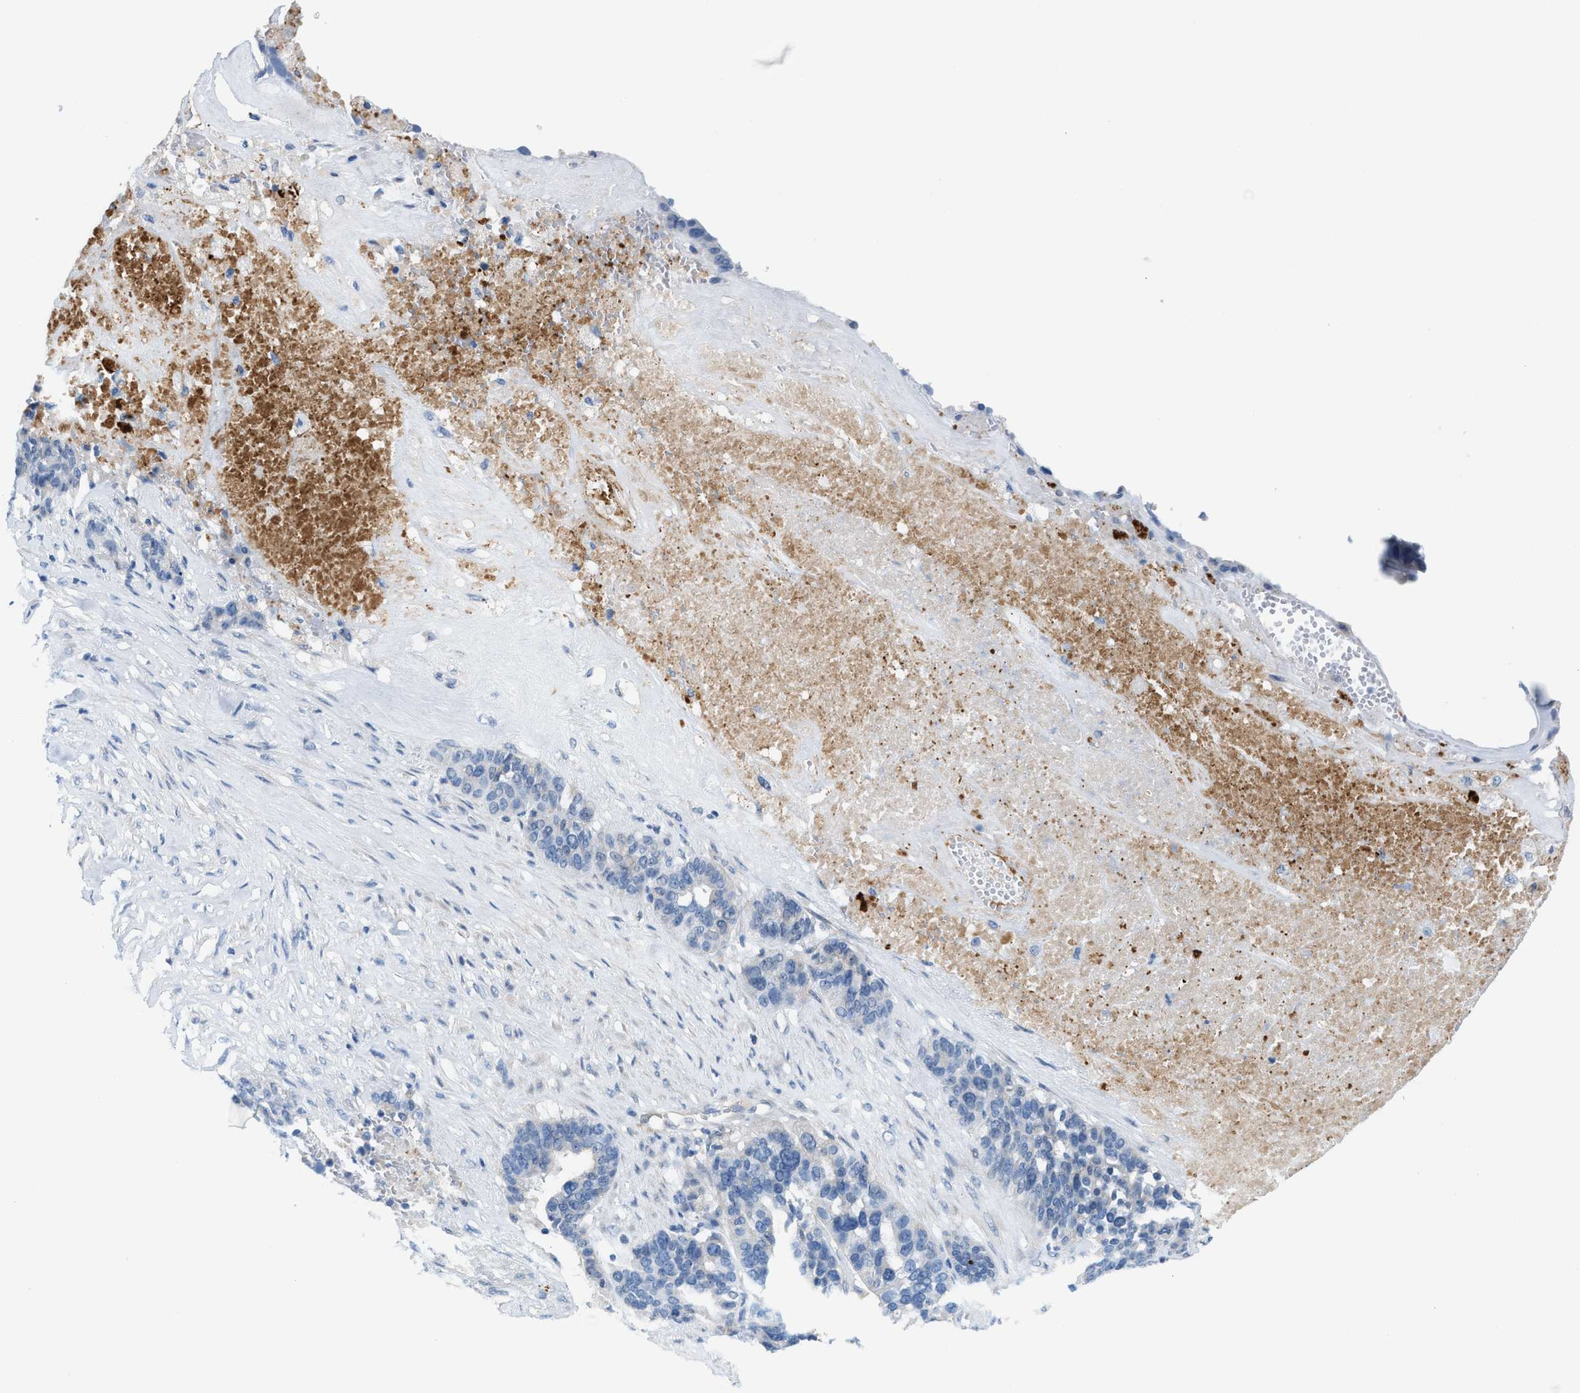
{"staining": {"intensity": "negative", "quantity": "none", "location": "none"}, "tissue": "ovarian cancer", "cell_type": "Tumor cells", "image_type": "cancer", "snomed": [{"axis": "morphology", "description": "Cystadenocarcinoma, serous, NOS"}, {"axis": "topography", "description": "Ovary"}], "caption": "Immunohistochemistry of ovarian cancer reveals no positivity in tumor cells.", "gene": "MPP3", "patient": {"sex": "female", "age": 59}}